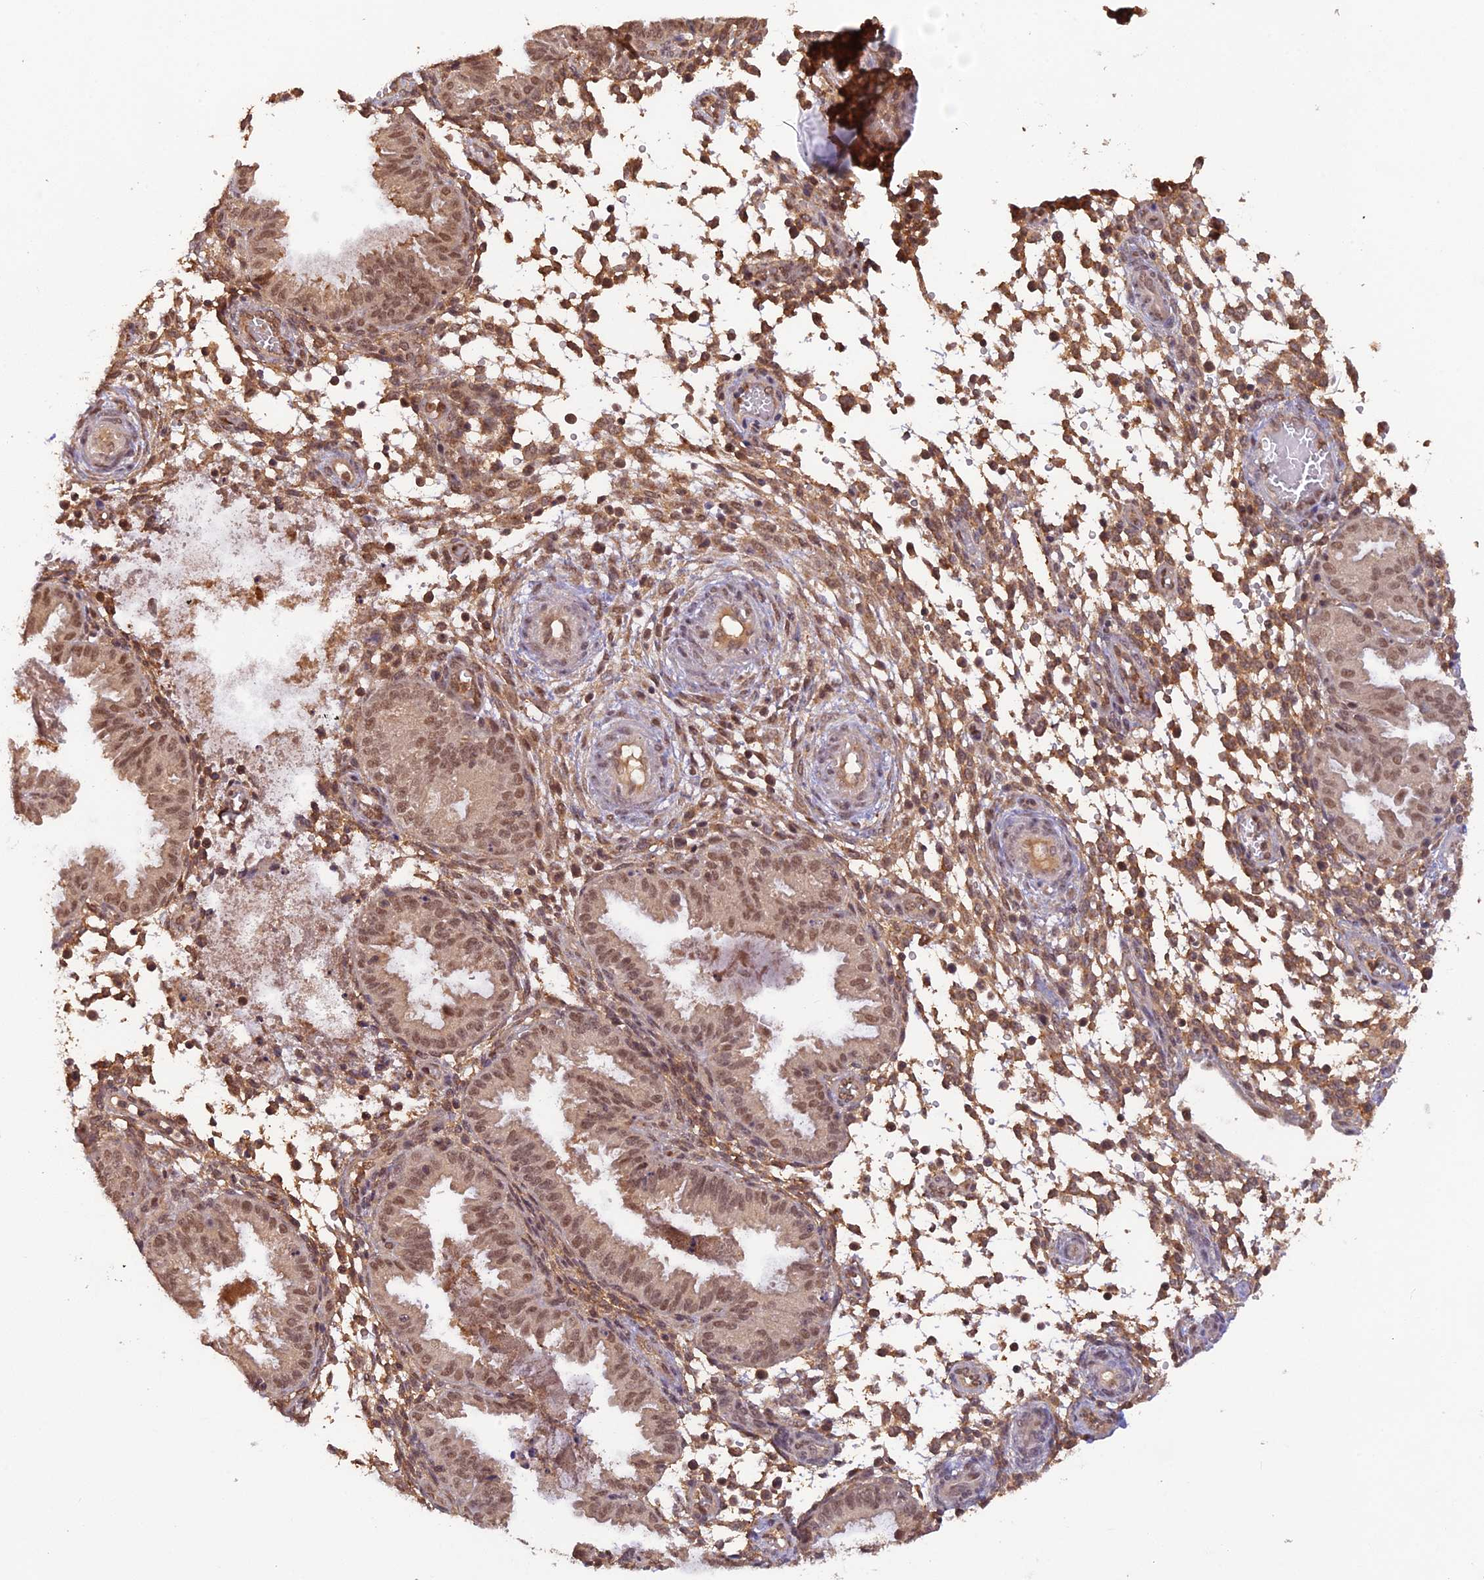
{"staining": {"intensity": "moderate", "quantity": "25%-75%", "location": "cytoplasmic/membranous,nuclear"}, "tissue": "endometrium", "cell_type": "Cells in endometrial stroma", "image_type": "normal", "snomed": [{"axis": "morphology", "description": "Normal tissue, NOS"}, {"axis": "topography", "description": "Endometrium"}], "caption": "Immunohistochemistry (IHC) image of normal endometrium: endometrium stained using immunohistochemistry exhibits medium levels of moderate protein expression localized specifically in the cytoplasmic/membranous,nuclear of cells in endometrial stroma, appearing as a cytoplasmic/membranous,nuclear brown color.", "gene": "ZNF436", "patient": {"sex": "female", "age": 33}}